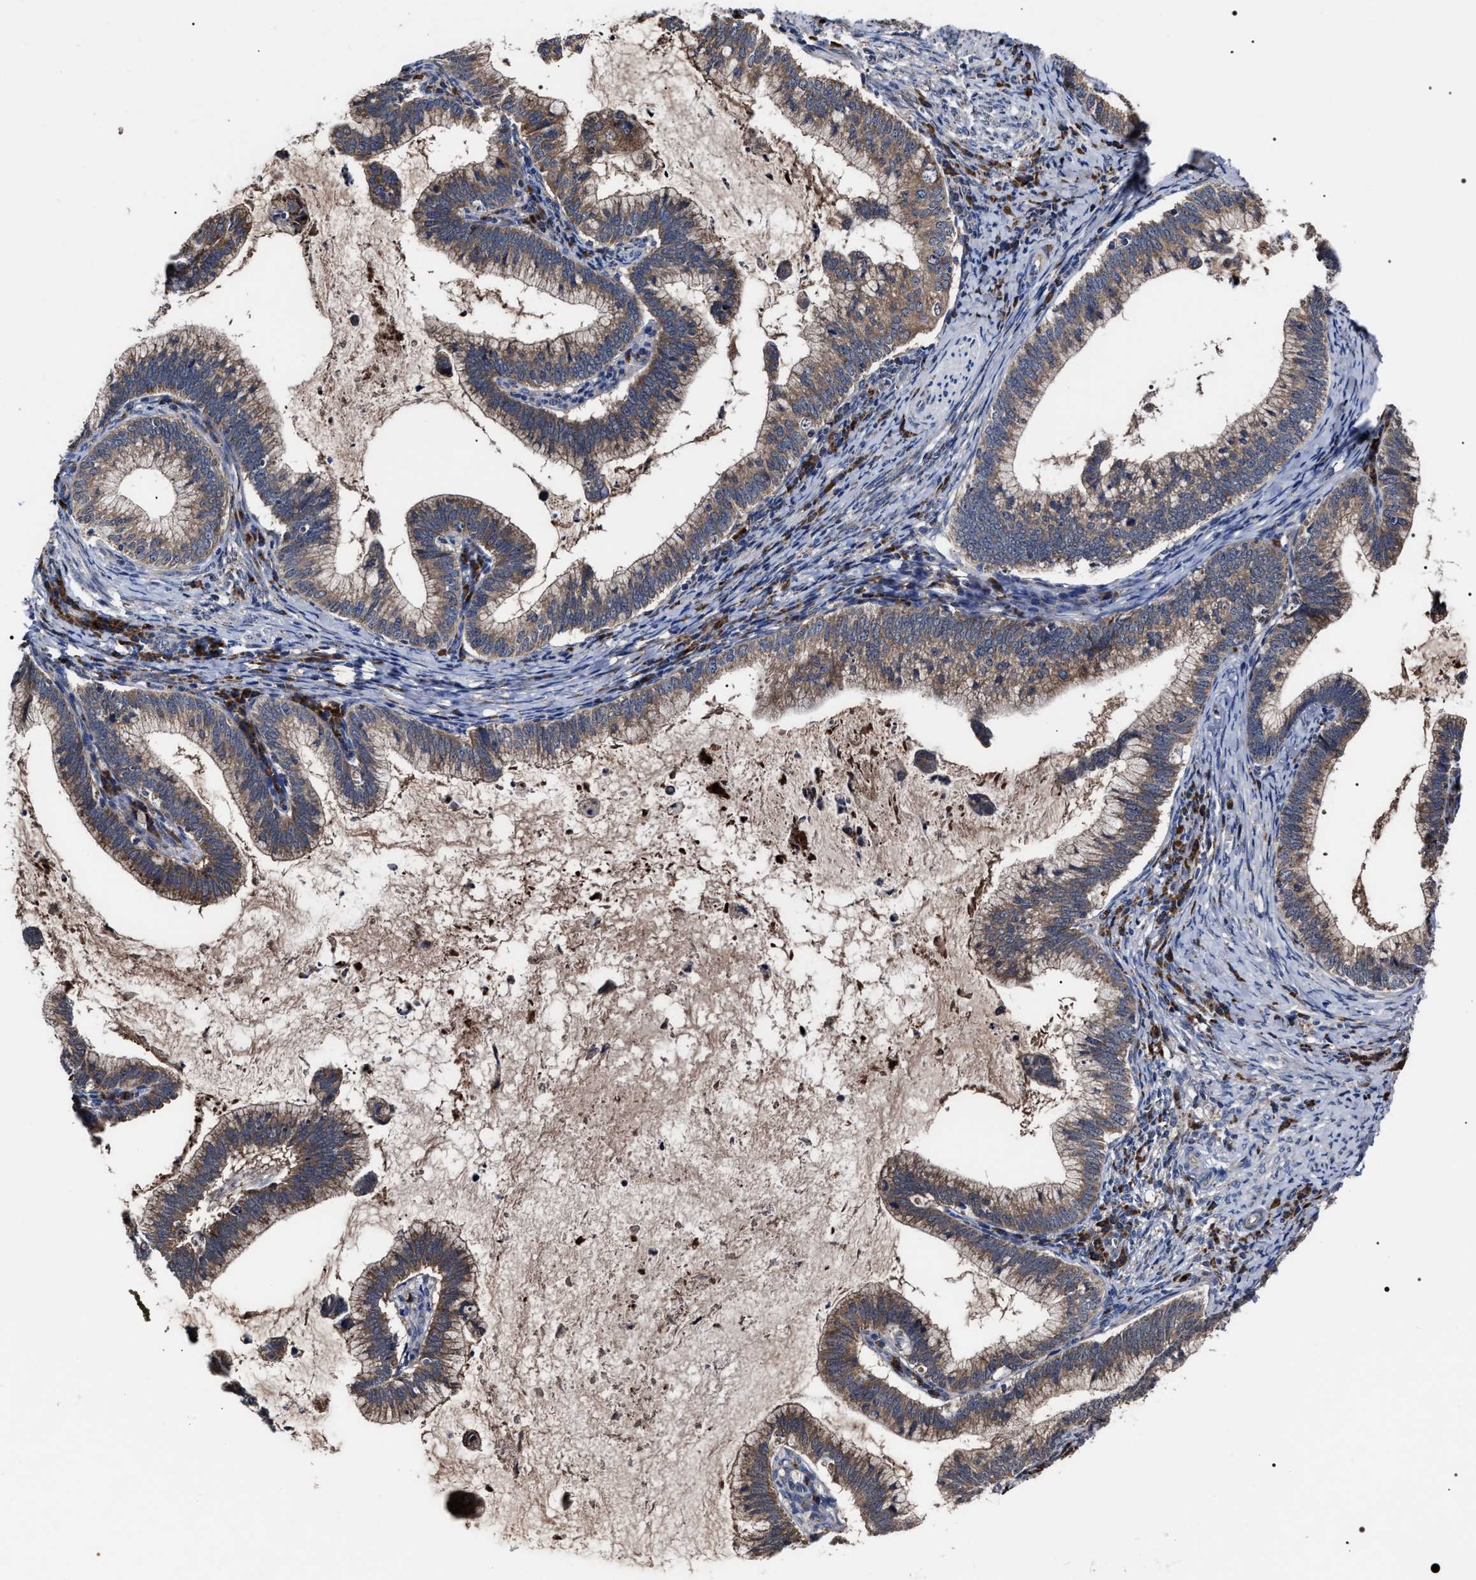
{"staining": {"intensity": "moderate", "quantity": ">75%", "location": "cytoplasmic/membranous"}, "tissue": "cervical cancer", "cell_type": "Tumor cells", "image_type": "cancer", "snomed": [{"axis": "morphology", "description": "Adenocarcinoma, NOS"}, {"axis": "topography", "description": "Cervix"}], "caption": "Adenocarcinoma (cervical) stained with a brown dye shows moderate cytoplasmic/membranous positive expression in approximately >75% of tumor cells.", "gene": "MACC1", "patient": {"sex": "female", "age": 36}}